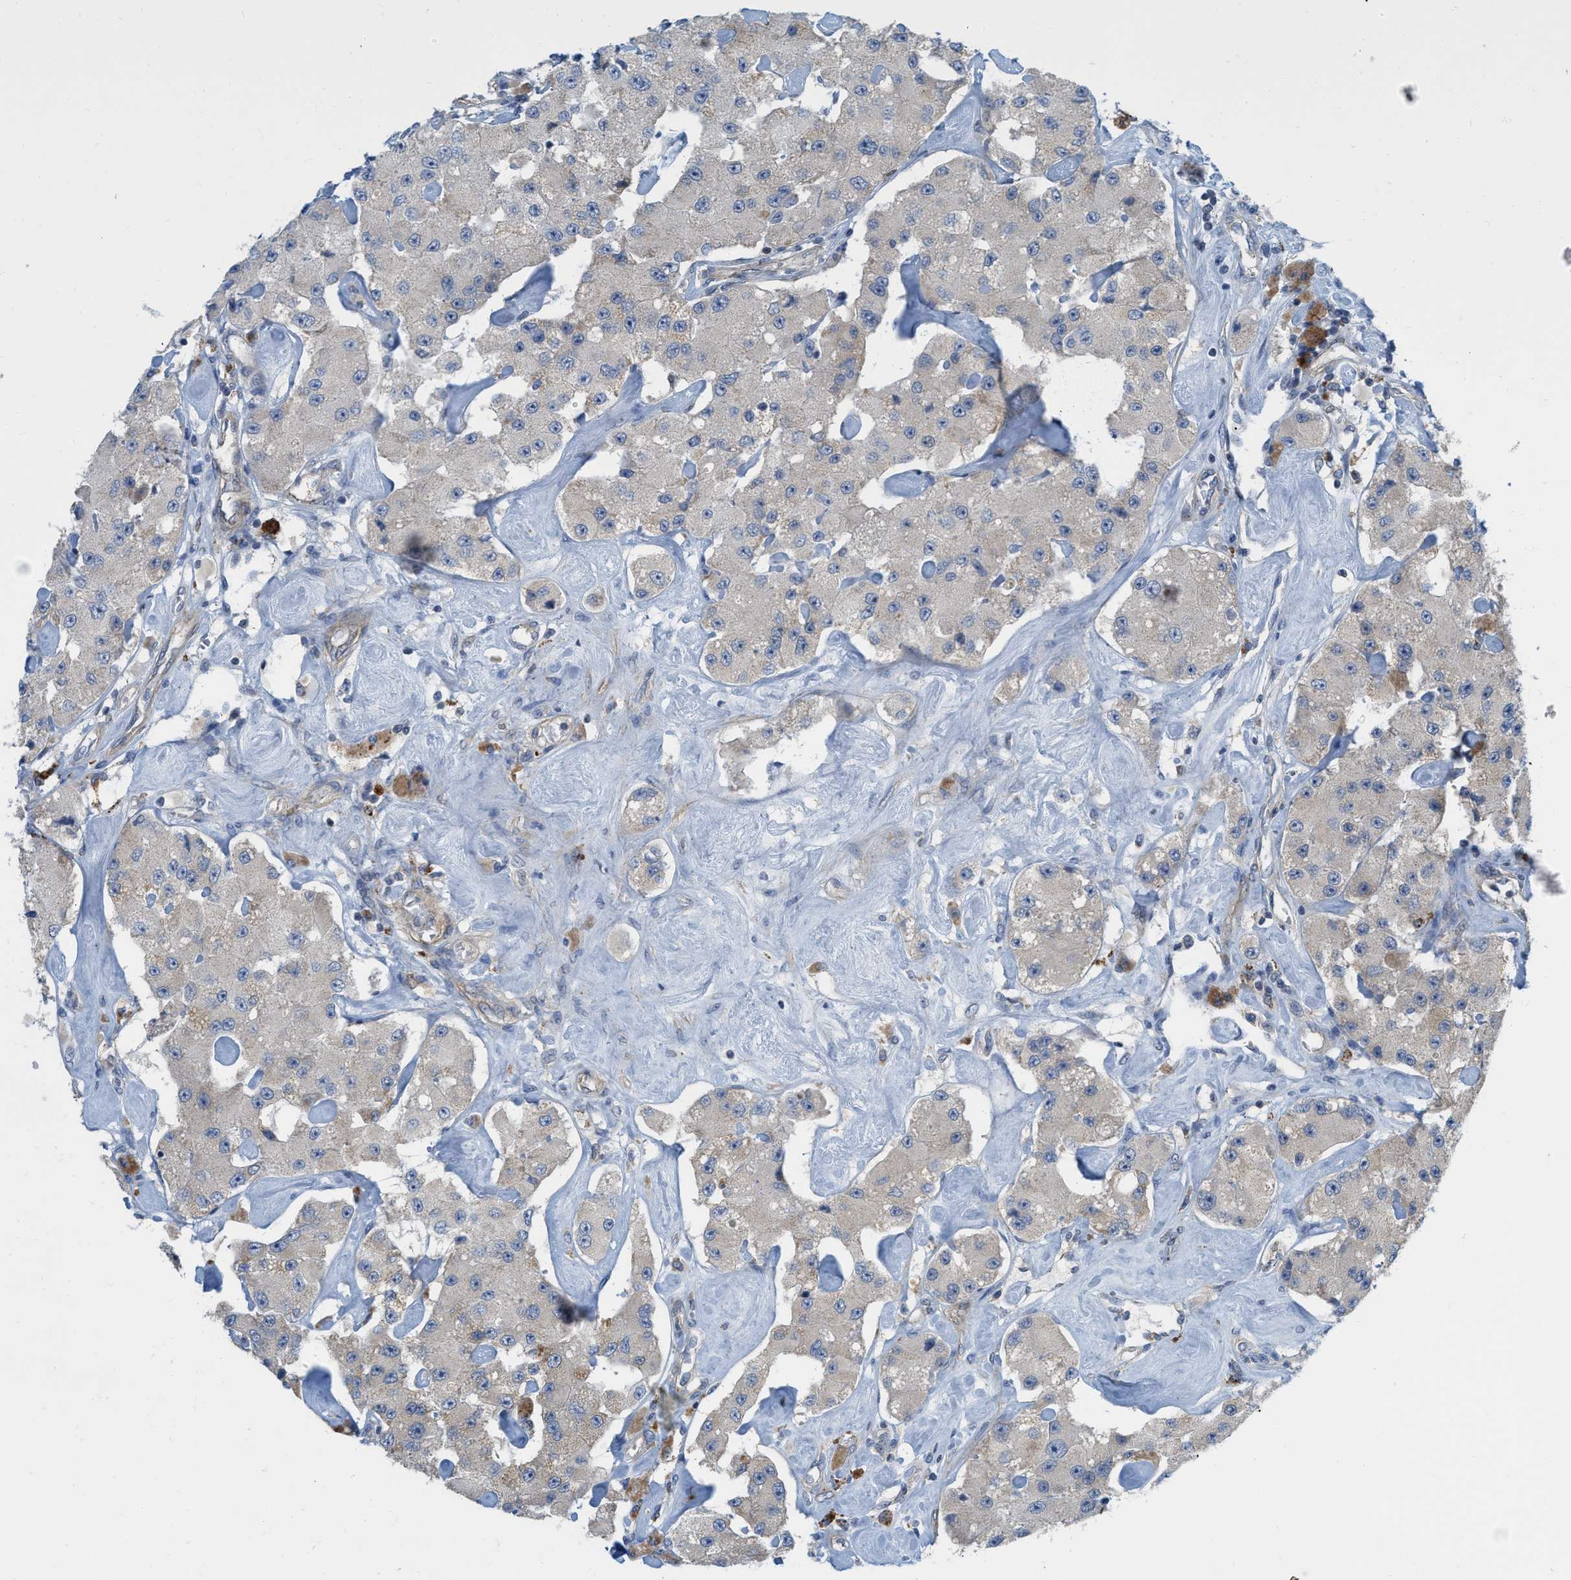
{"staining": {"intensity": "negative", "quantity": "none", "location": "none"}, "tissue": "carcinoid", "cell_type": "Tumor cells", "image_type": "cancer", "snomed": [{"axis": "morphology", "description": "Carcinoid, malignant, NOS"}, {"axis": "topography", "description": "Pancreas"}], "caption": "Immunohistochemical staining of carcinoid (malignant) exhibits no significant expression in tumor cells.", "gene": "NAPEPLD", "patient": {"sex": "male", "age": 41}}